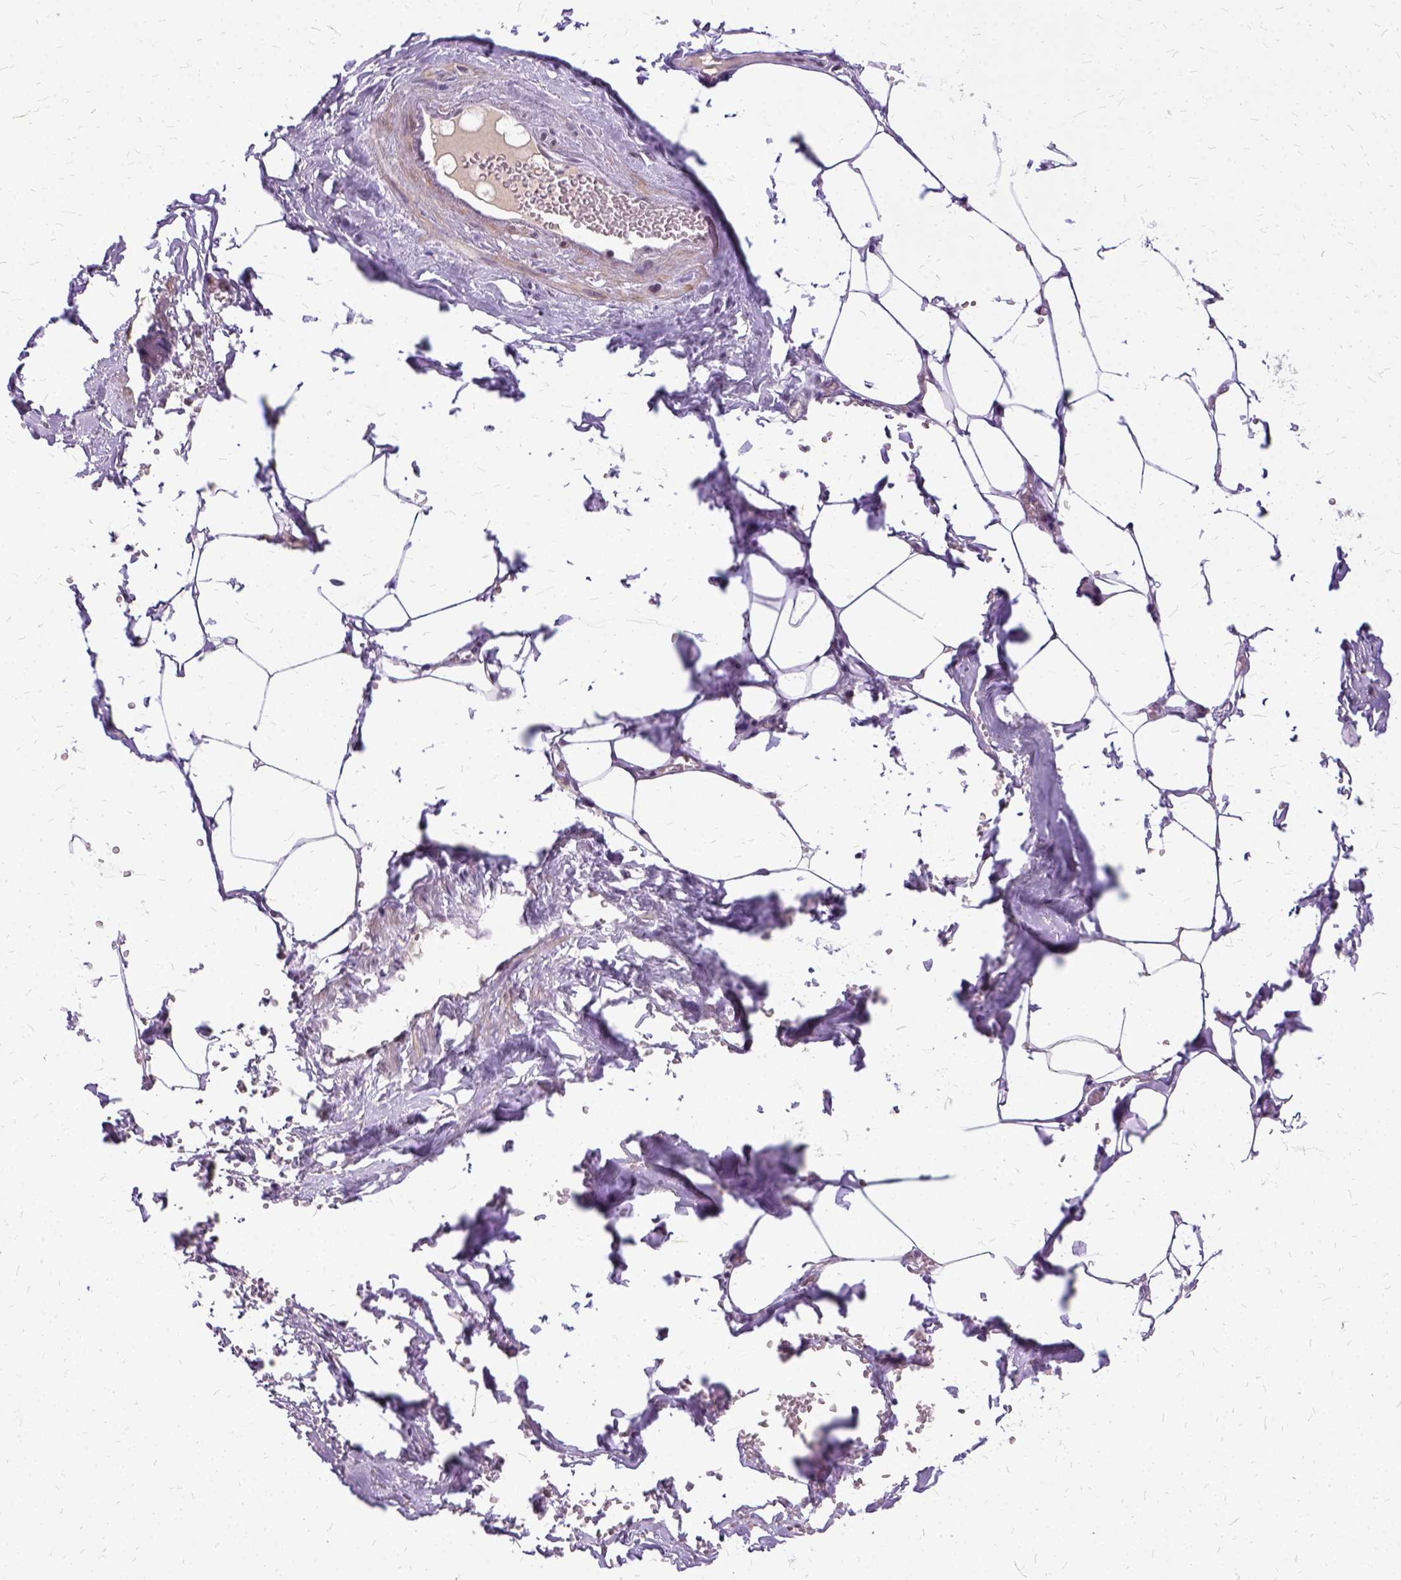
{"staining": {"intensity": "weak", "quantity": ">75%", "location": "nuclear"}, "tissue": "adipose tissue", "cell_type": "Adipocytes", "image_type": "normal", "snomed": [{"axis": "morphology", "description": "Normal tissue, NOS"}, {"axis": "topography", "description": "Prostate"}, {"axis": "topography", "description": "Peripheral nerve tissue"}], "caption": "Weak nuclear expression for a protein is present in approximately >75% of adipocytes of benign adipose tissue using immunohistochemistry.", "gene": "SETD1A", "patient": {"sex": "male", "age": 55}}